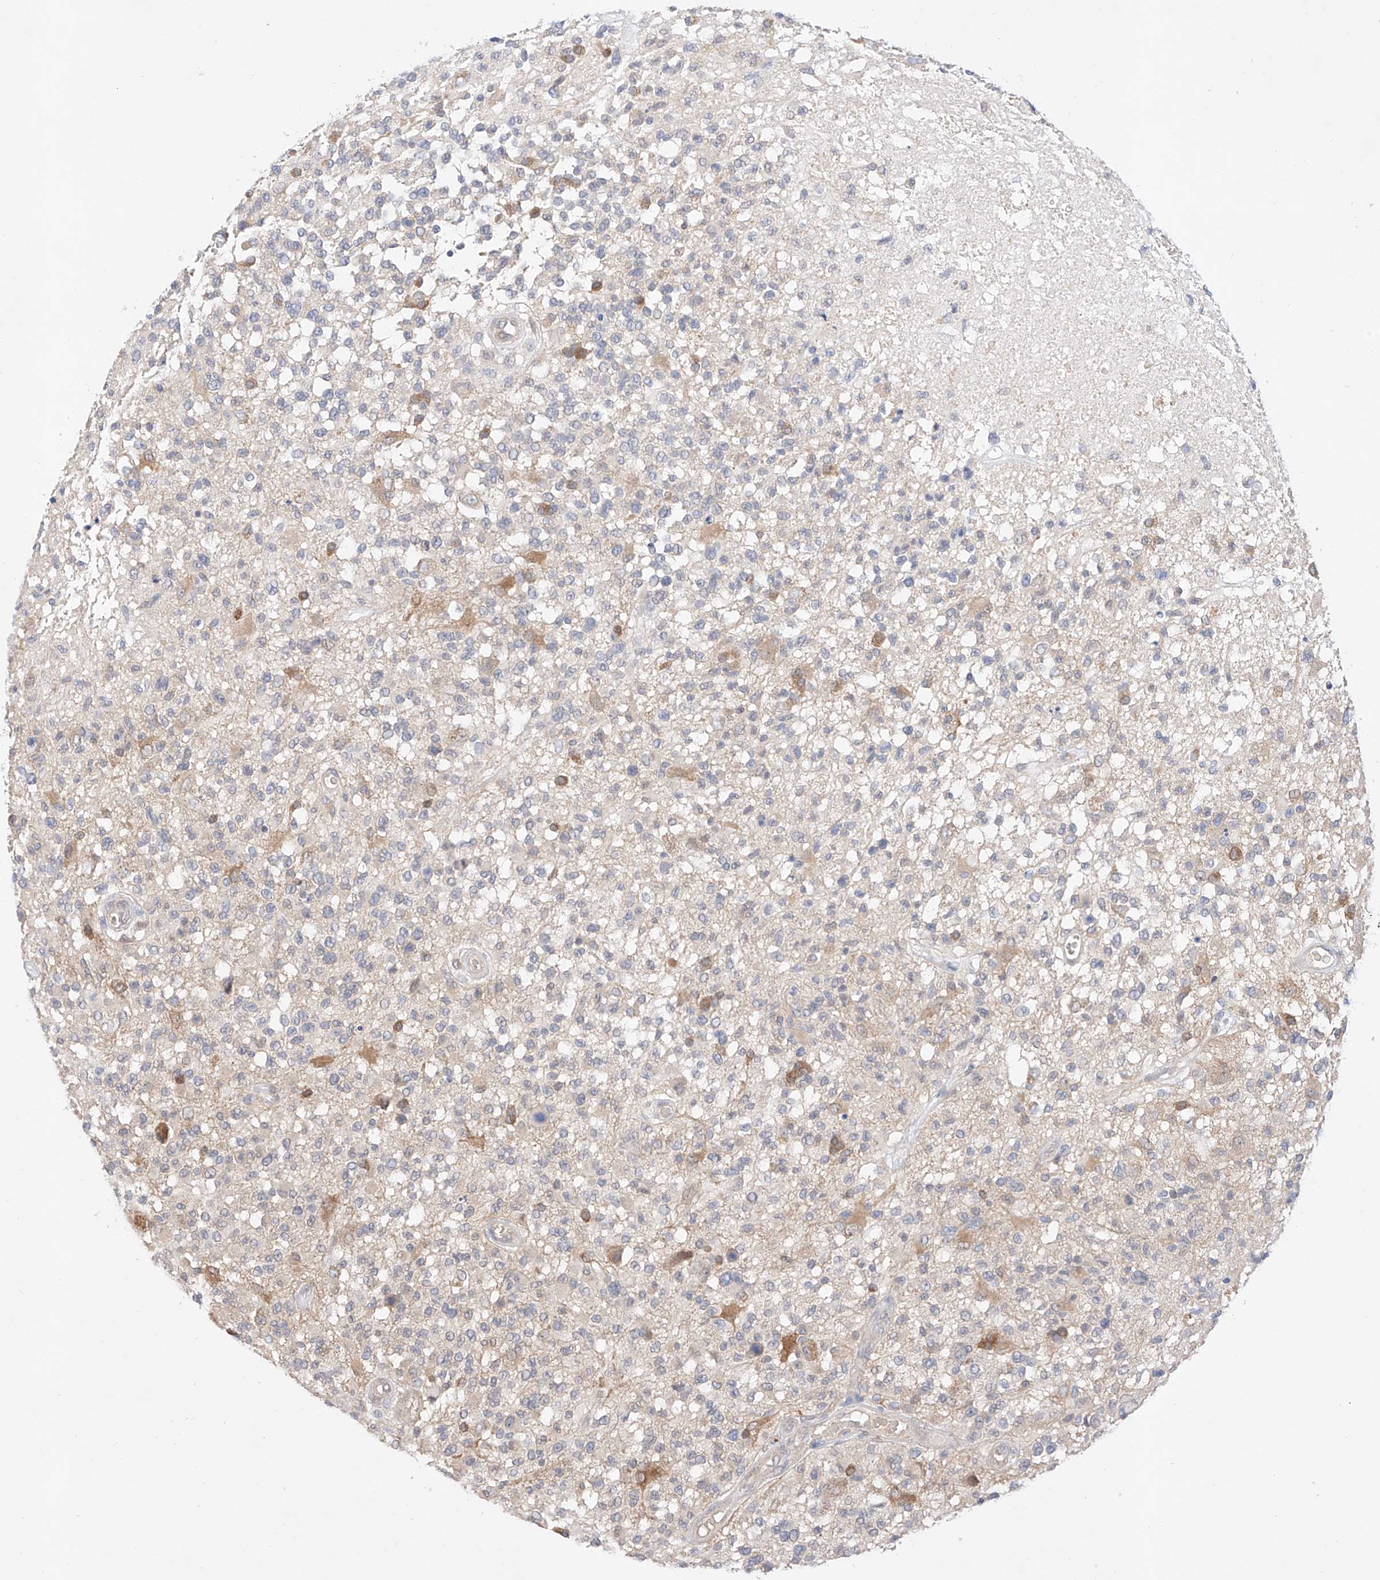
{"staining": {"intensity": "negative", "quantity": "none", "location": "none"}, "tissue": "glioma", "cell_type": "Tumor cells", "image_type": "cancer", "snomed": [{"axis": "morphology", "description": "Glioma, malignant, High grade"}, {"axis": "morphology", "description": "Glioblastoma, NOS"}, {"axis": "topography", "description": "Brain"}], "caption": "This is a image of IHC staining of glioma, which shows no positivity in tumor cells.", "gene": "ZNF124", "patient": {"sex": "male", "age": 60}}